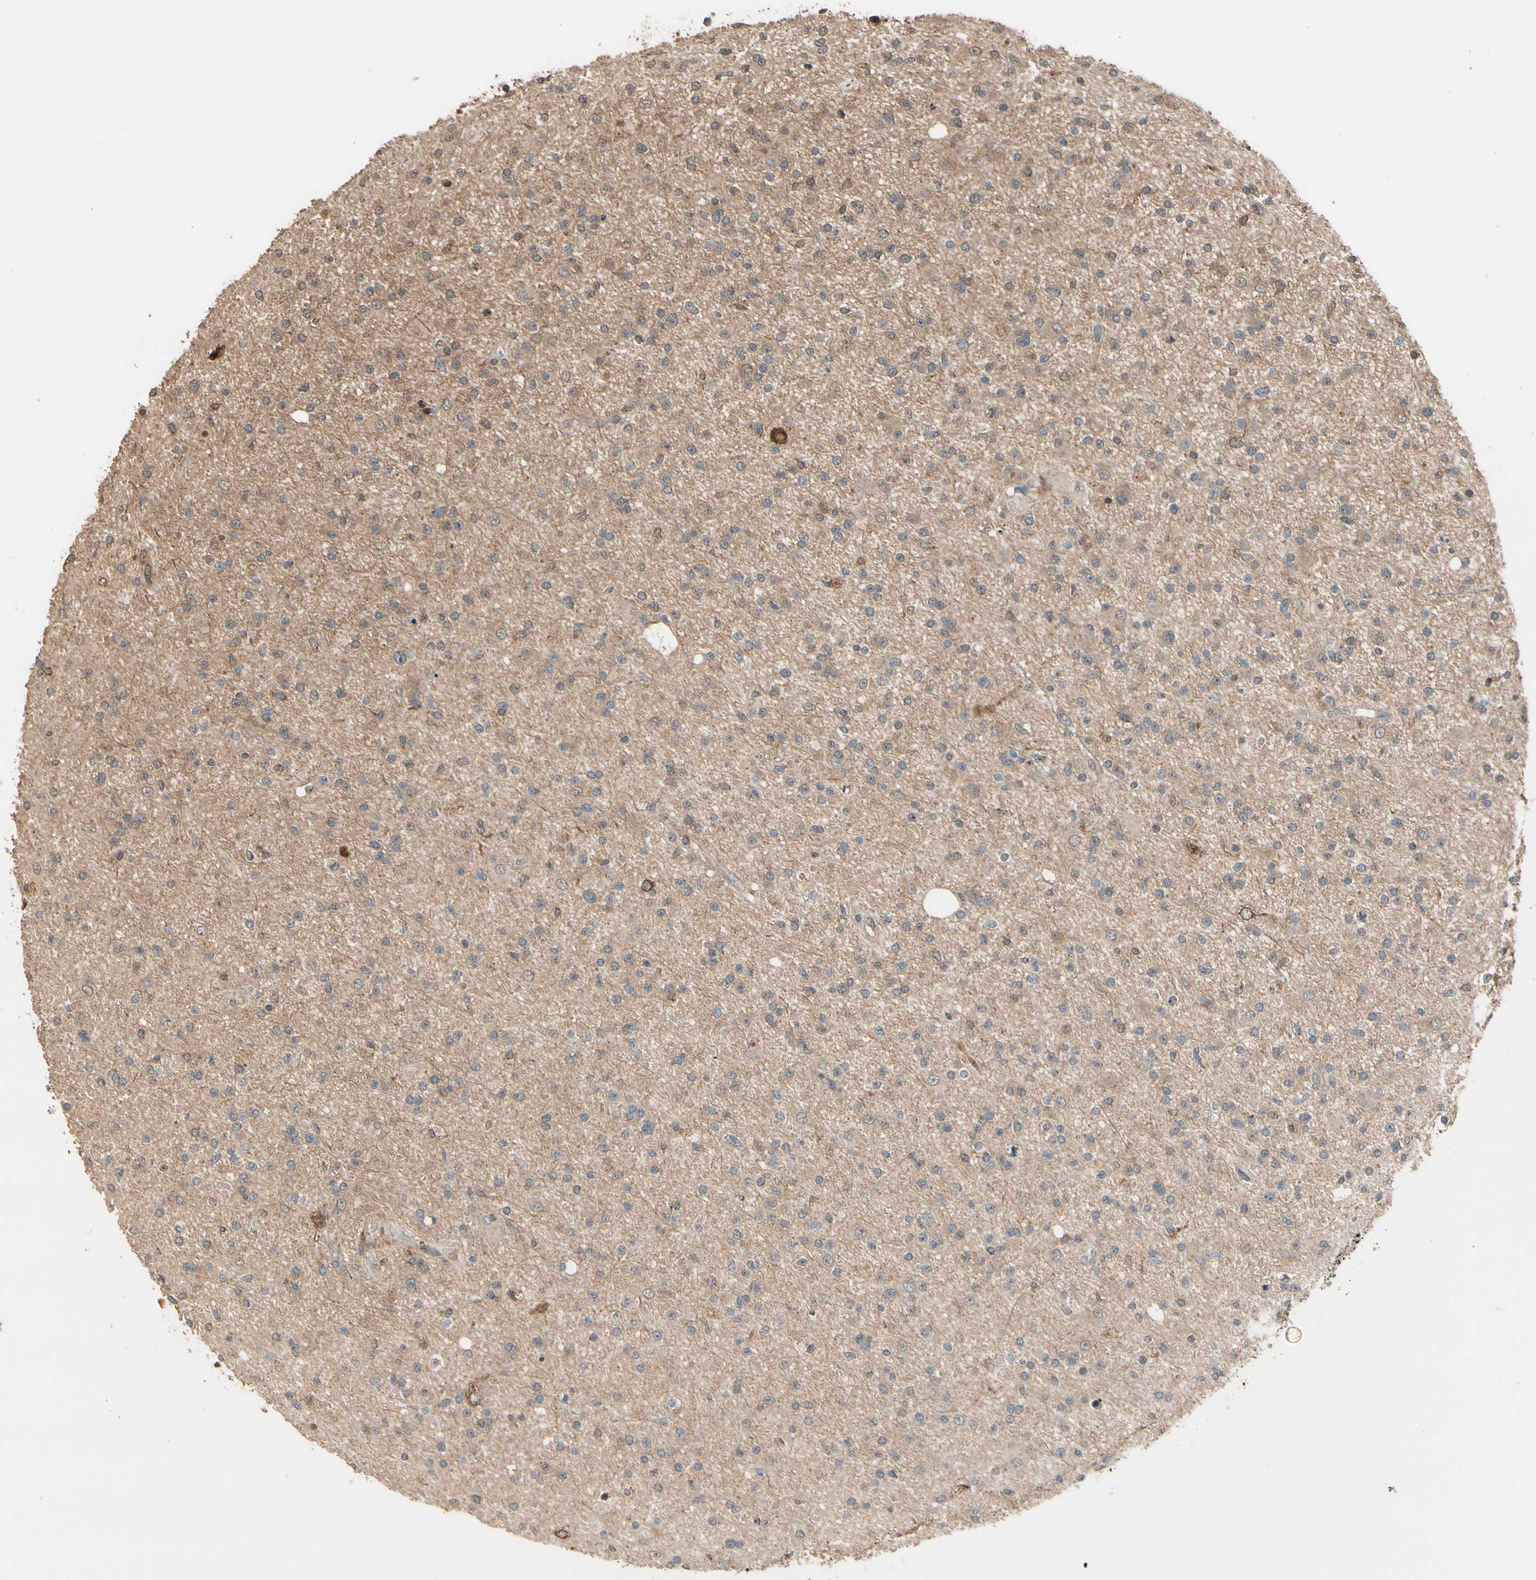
{"staining": {"intensity": "weak", "quantity": "<25%", "location": "cytoplasmic/membranous"}, "tissue": "glioma", "cell_type": "Tumor cells", "image_type": "cancer", "snomed": [{"axis": "morphology", "description": "Glioma, malignant, High grade"}, {"axis": "topography", "description": "Brain"}], "caption": "Human malignant glioma (high-grade) stained for a protein using immunohistochemistry reveals no staining in tumor cells.", "gene": "CSF1R", "patient": {"sex": "male", "age": 33}}